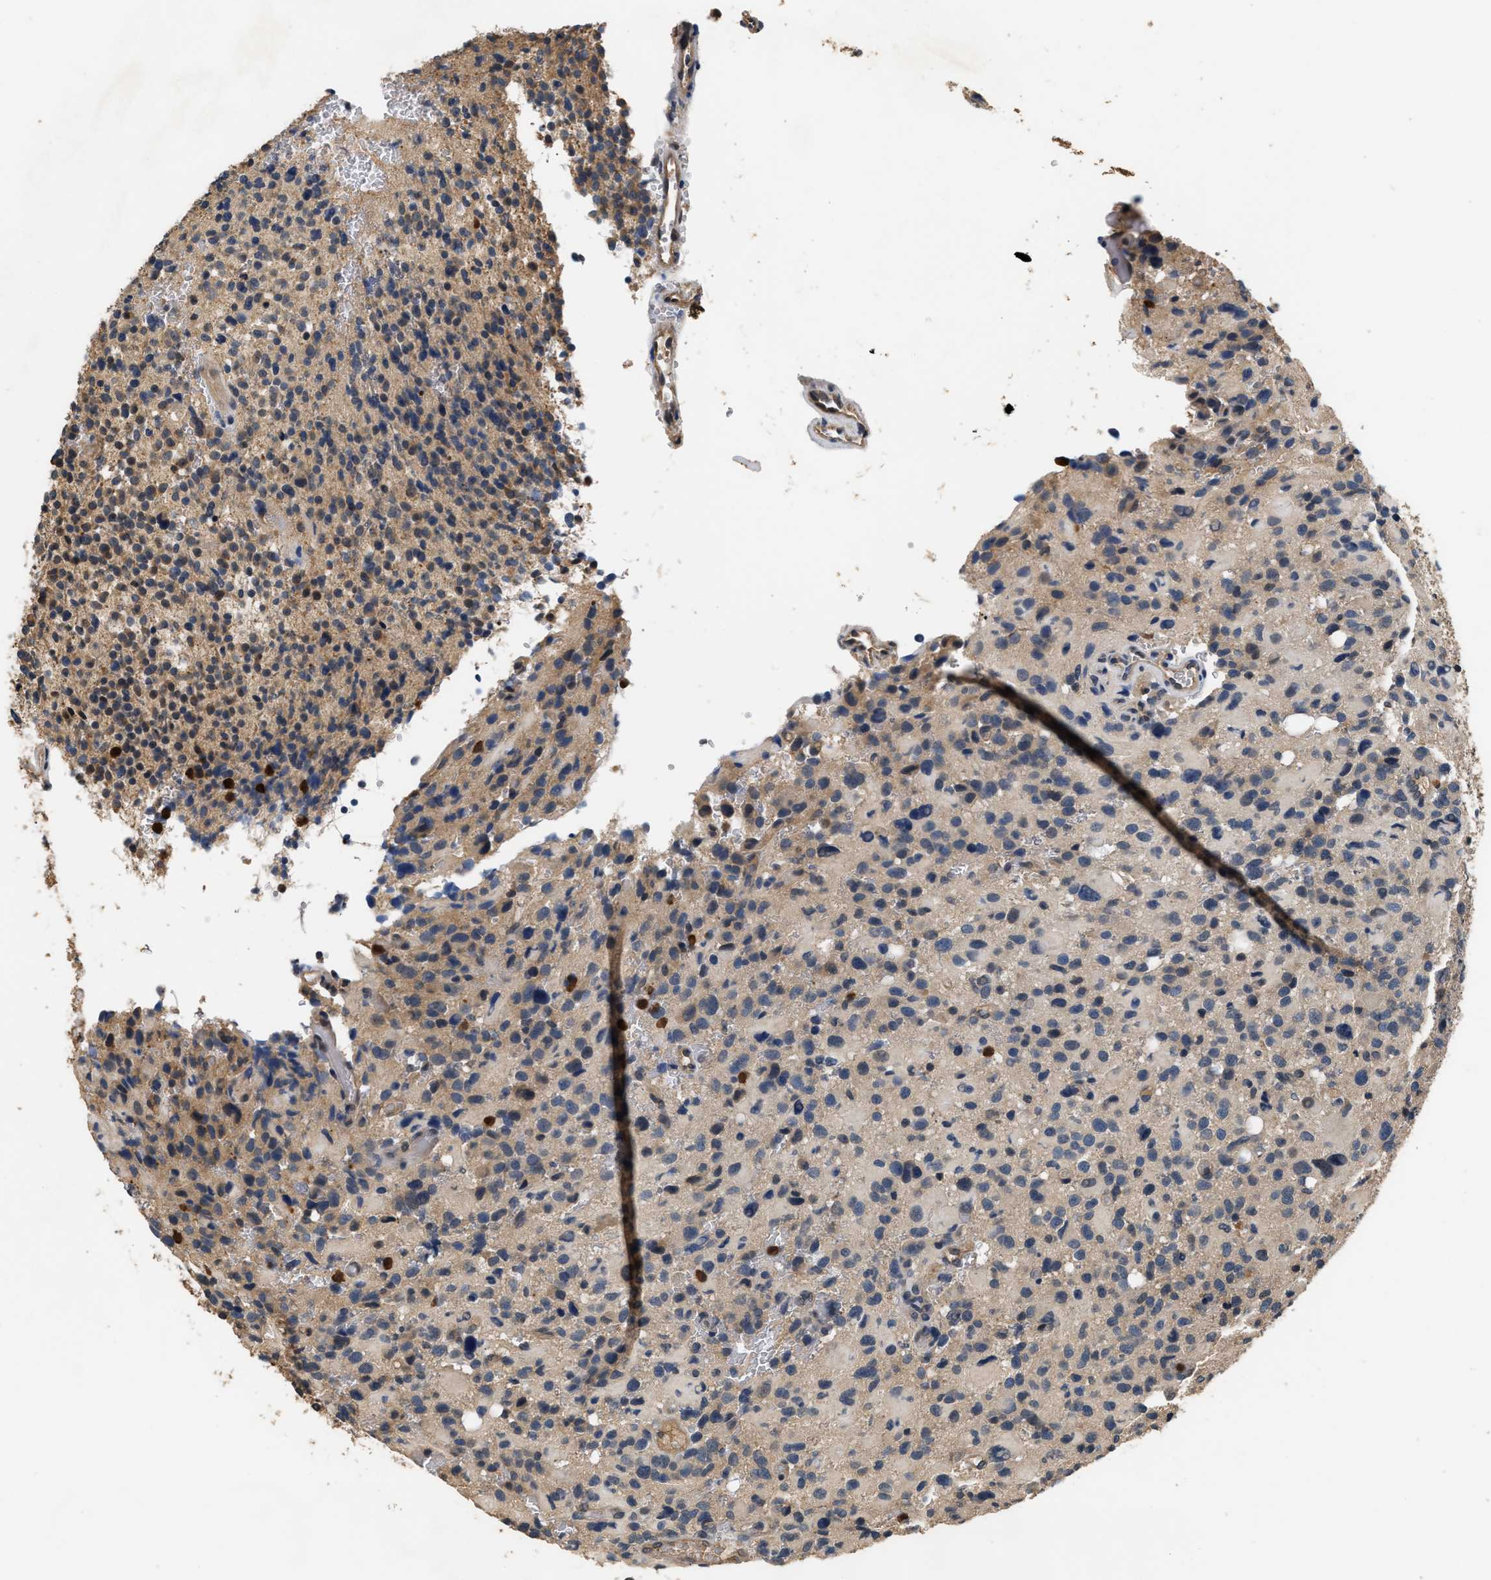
{"staining": {"intensity": "weak", "quantity": "<25%", "location": "cytoplasmic/membranous"}, "tissue": "glioma", "cell_type": "Tumor cells", "image_type": "cancer", "snomed": [{"axis": "morphology", "description": "Glioma, malignant, High grade"}, {"axis": "topography", "description": "Brain"}], "caption": "A photomicrograph of human malignant glioma (high-grade) is negative for staining in tumor cells.", "gene": "GPI", "patient": {"sex": "male", "age": 48}}